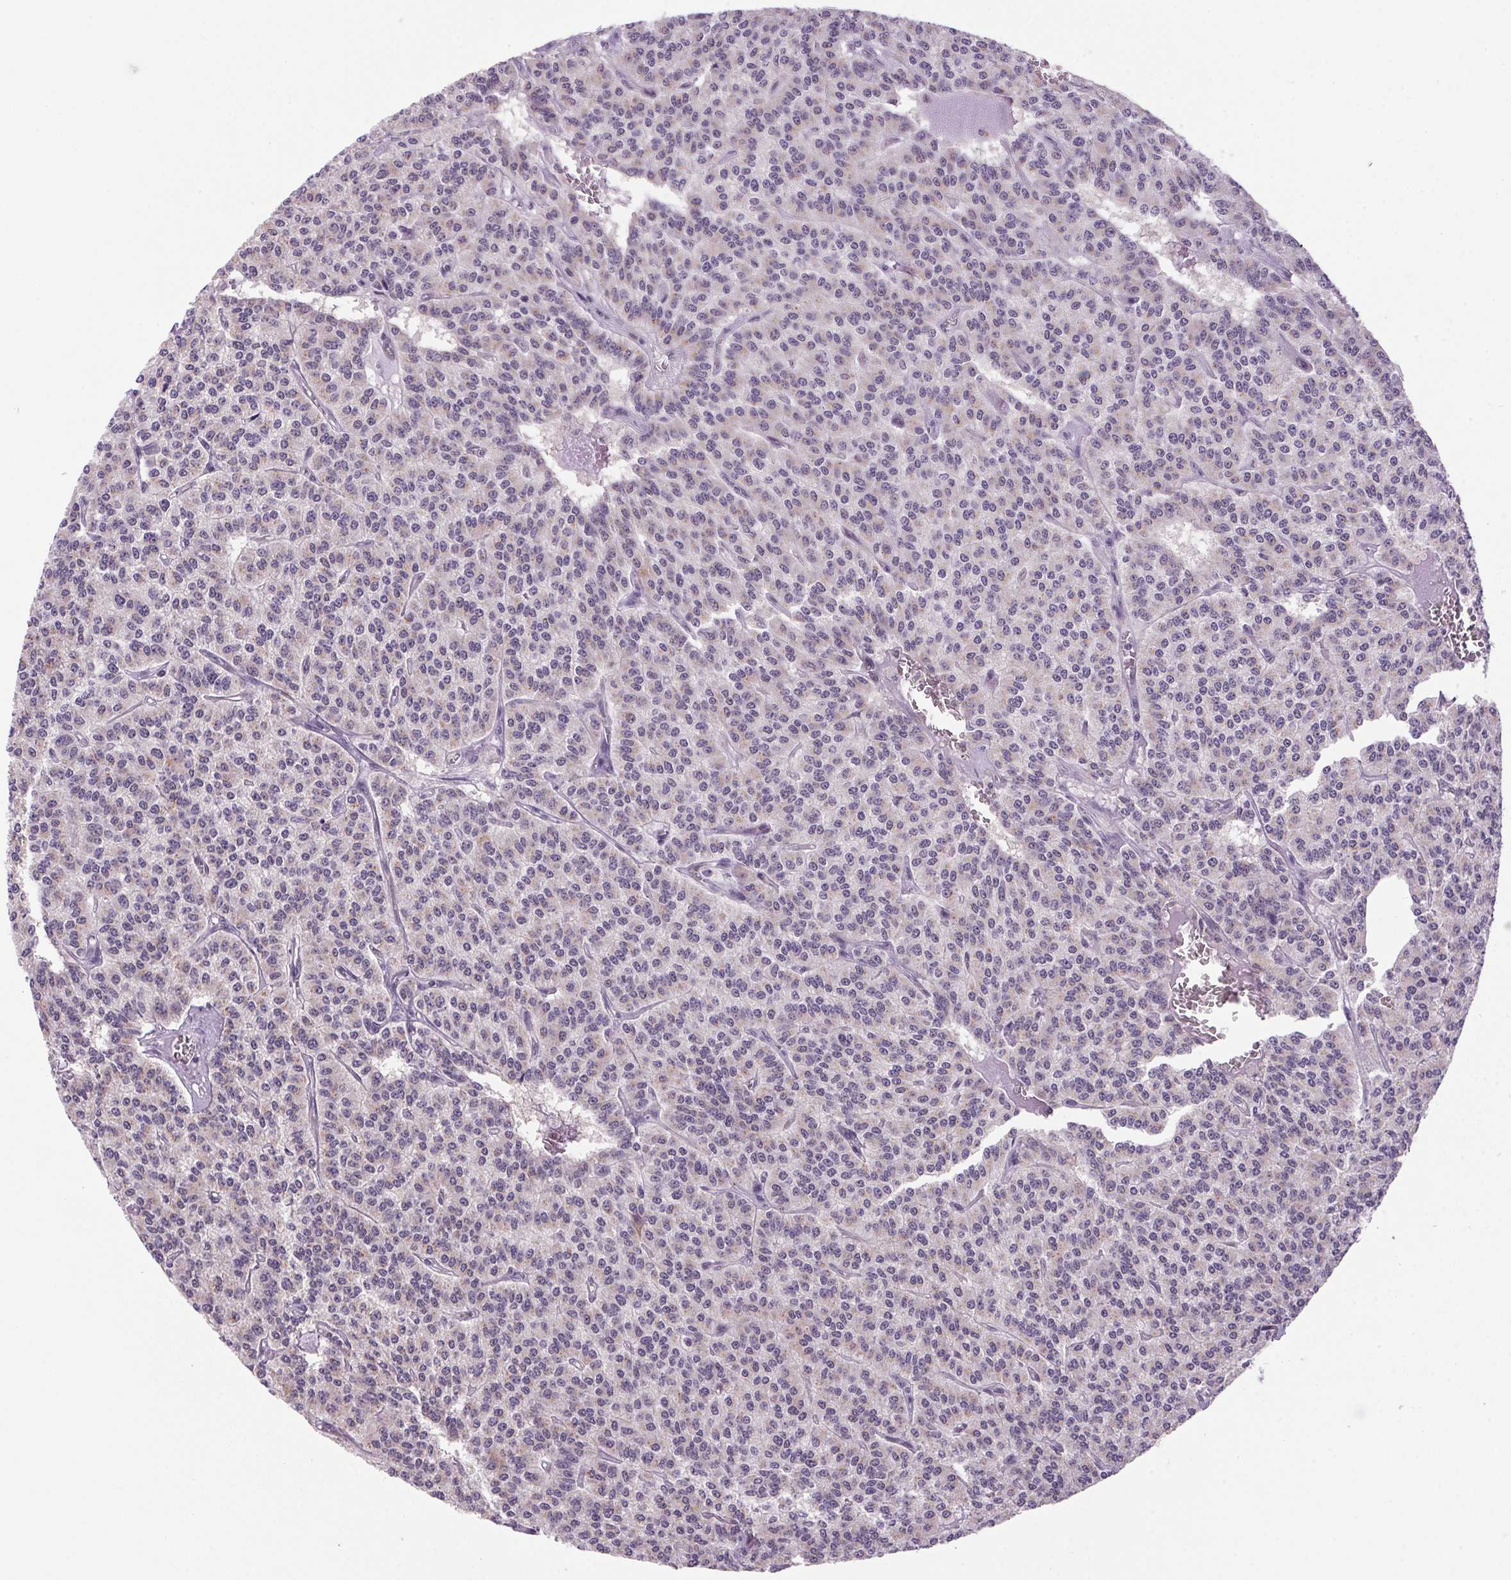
{"staining": {"intensity": "negative", "quantity": "none", "location": "none"}, "tissue": "carcinoid", "cell_type": "Tumor cells", "image_type": "cancer", "snomed": [{"axis": "morphology", "description": "Carcinoid, malignant, NOS"}, {"axis": "topography", "description": "Lung"}], "caption": "Immunohistochemistry (IHC) of carcinoid demonstrates no staining in tumor cells.", "gene": "AKR1E2", "patient": {"sex": "female", "age": 71}}